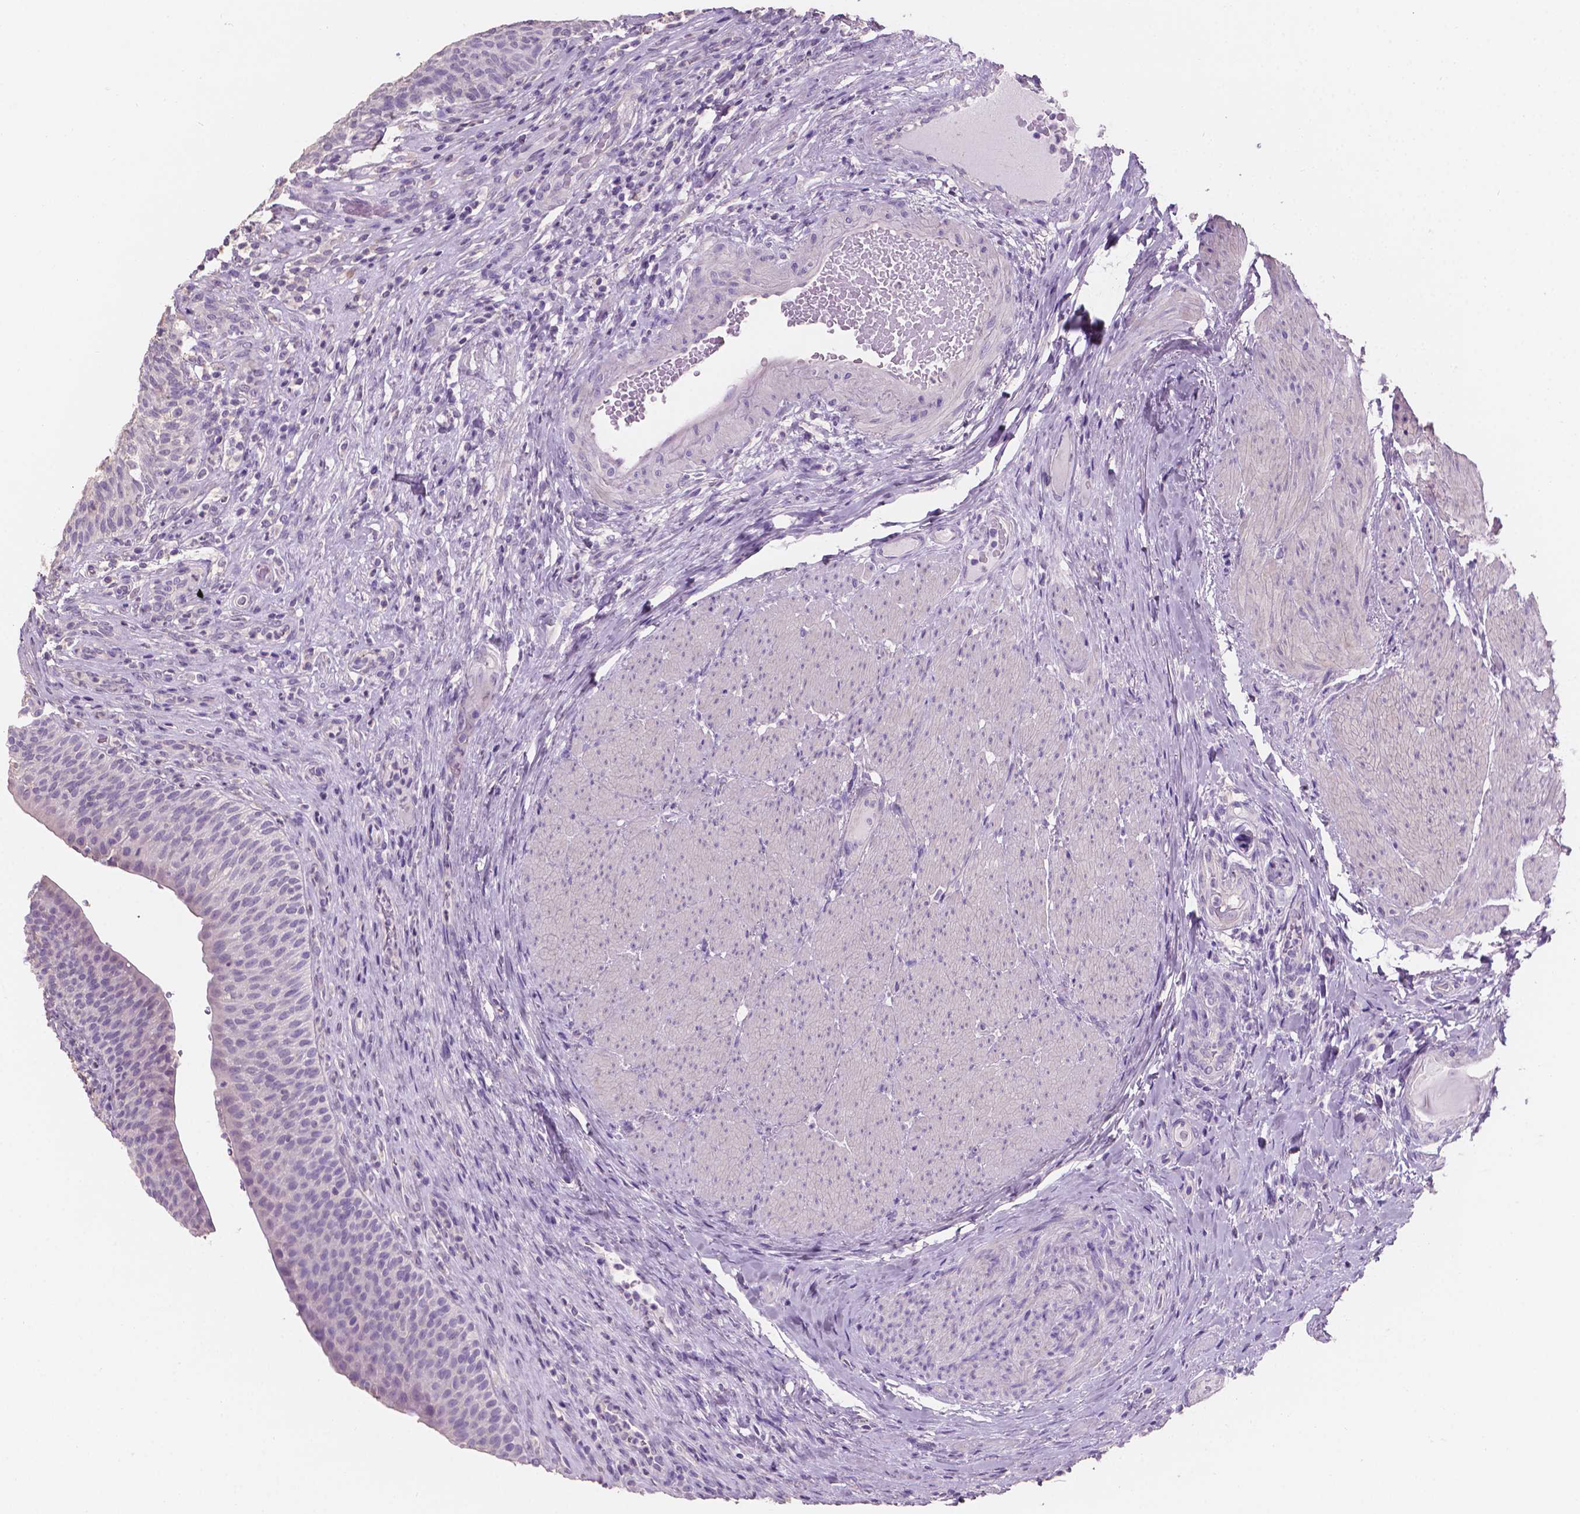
{"staining": {"intensity": "negative", "quantity": "none", "location": "none"}, "tissue": "urinary bladder", "cell_type": "Urothelial cells", "image_type": "normal", "snomed": [{"axis": "morphology", "description": "Normal tissue, NOS"}, {"axis": "topography", "description": "Urinary bladder"}, {"axis": "topography", "description": "Peripheral nerve tissue"}], "caption": "A photomicrograph of urinary bladder stained for a protein shows no brown staining in urothelial cells. (Brightfield microscopy of DAB immunohistochemistry at high magnification).", "gene": "SBSN", "patient": {"sex": "male", "age": 66}}